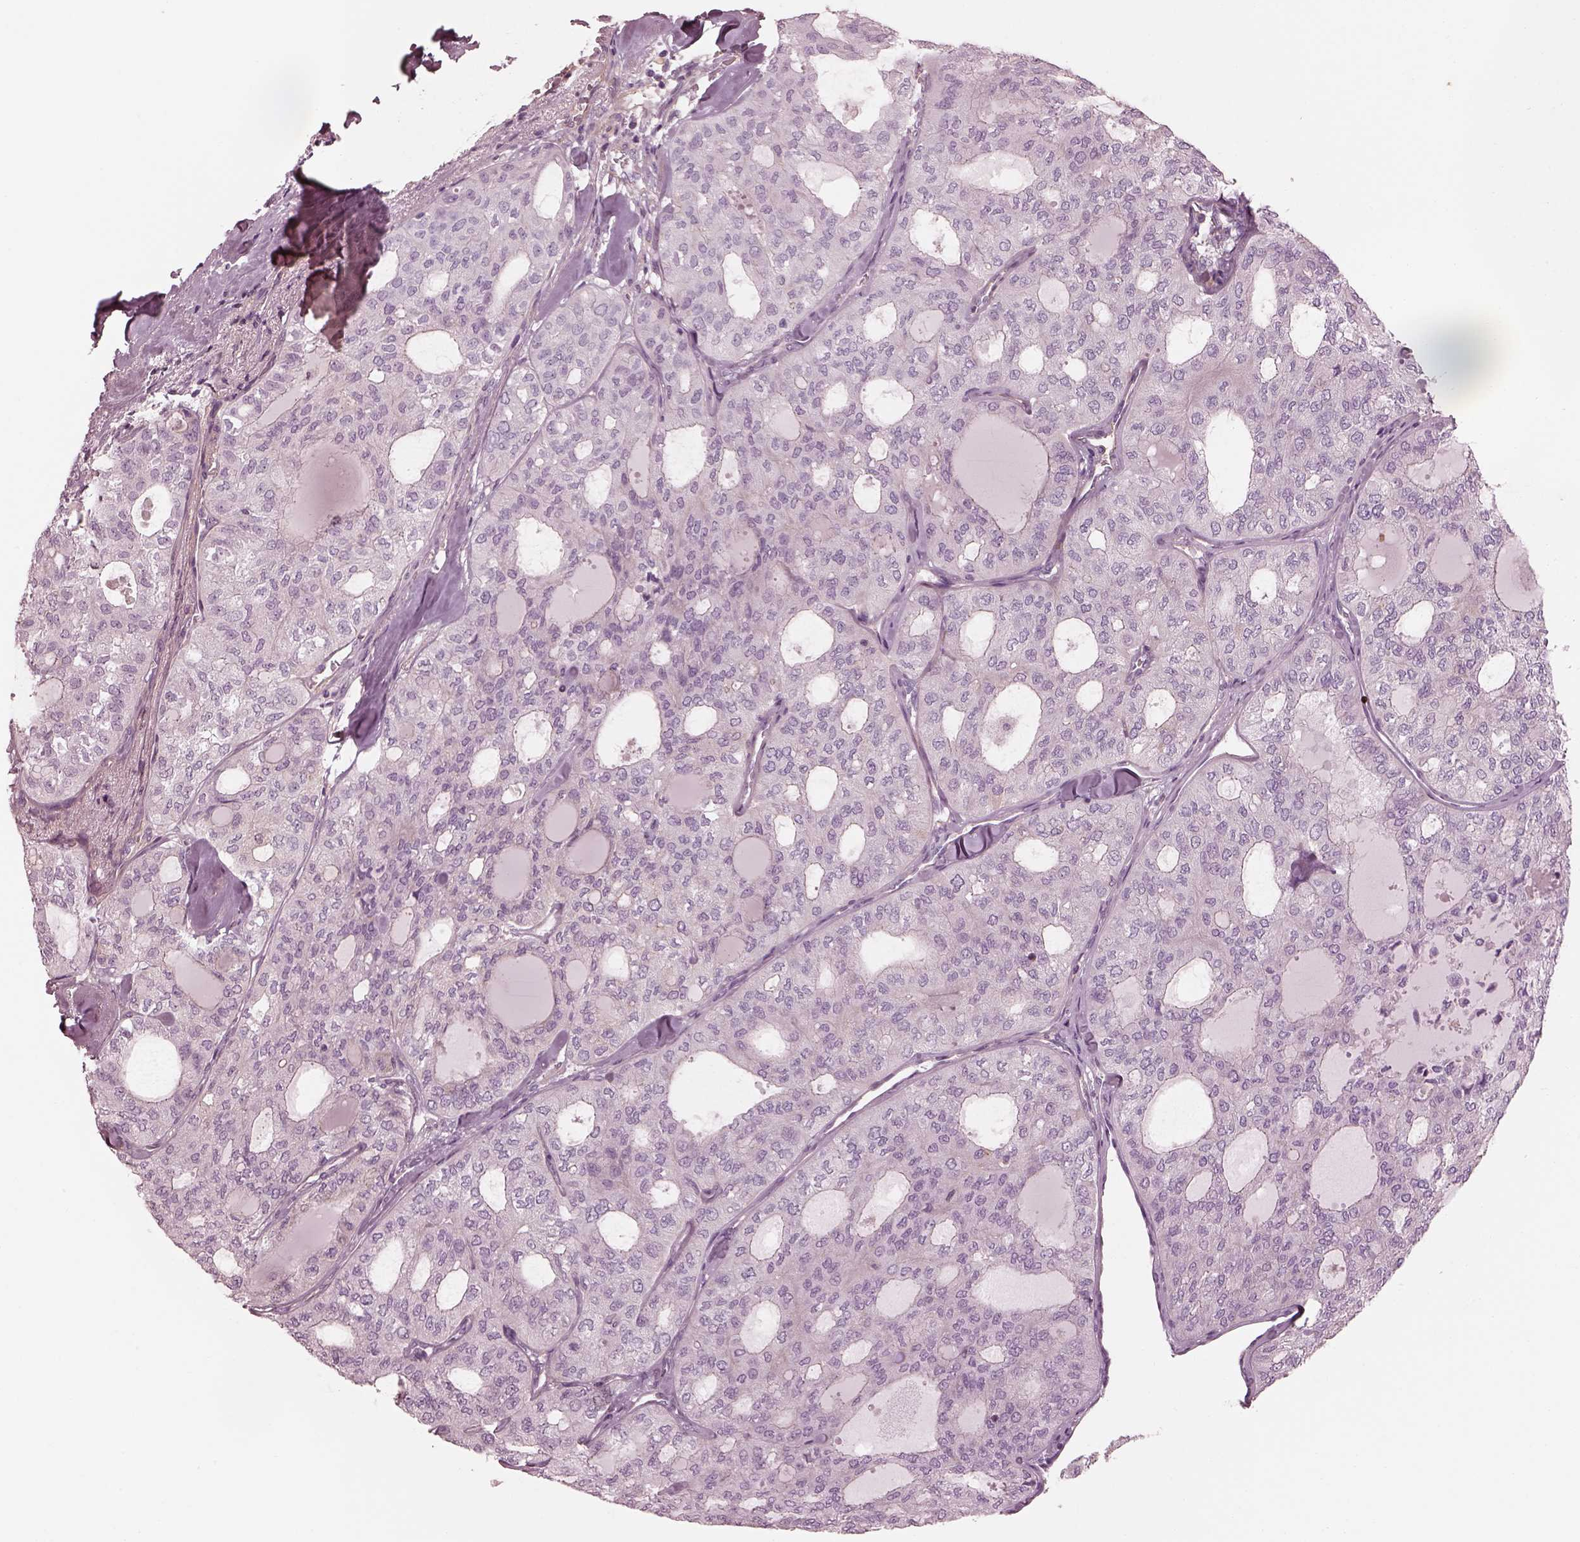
{"staining": {"intensity": "negative", "quantity": "none", "location": "none"}, "tissue": "thyroid cancer", "cell_type": "Tumor cells", "image_type": "cancer", "snomed": [{"axis": "morphology", "description": "Follicular adenoma carcinoma, NOS"}, {"axis": "topography", "description": "Thyroid gland"}], "caption": "Immunohistochemistry (IHC) image of human thyroid follicular adenoma carcinoma stained for a protein (brown), which demonstrates no positivity in tumor cells. (Stains: DAB immunohistochemistry (IHC) with hematoxylin counter stain, Microscopy: brightfield microscopy at high magnification).", "gene": "ELAPOR1", "patient": {"sex": "male", "age": 75}}